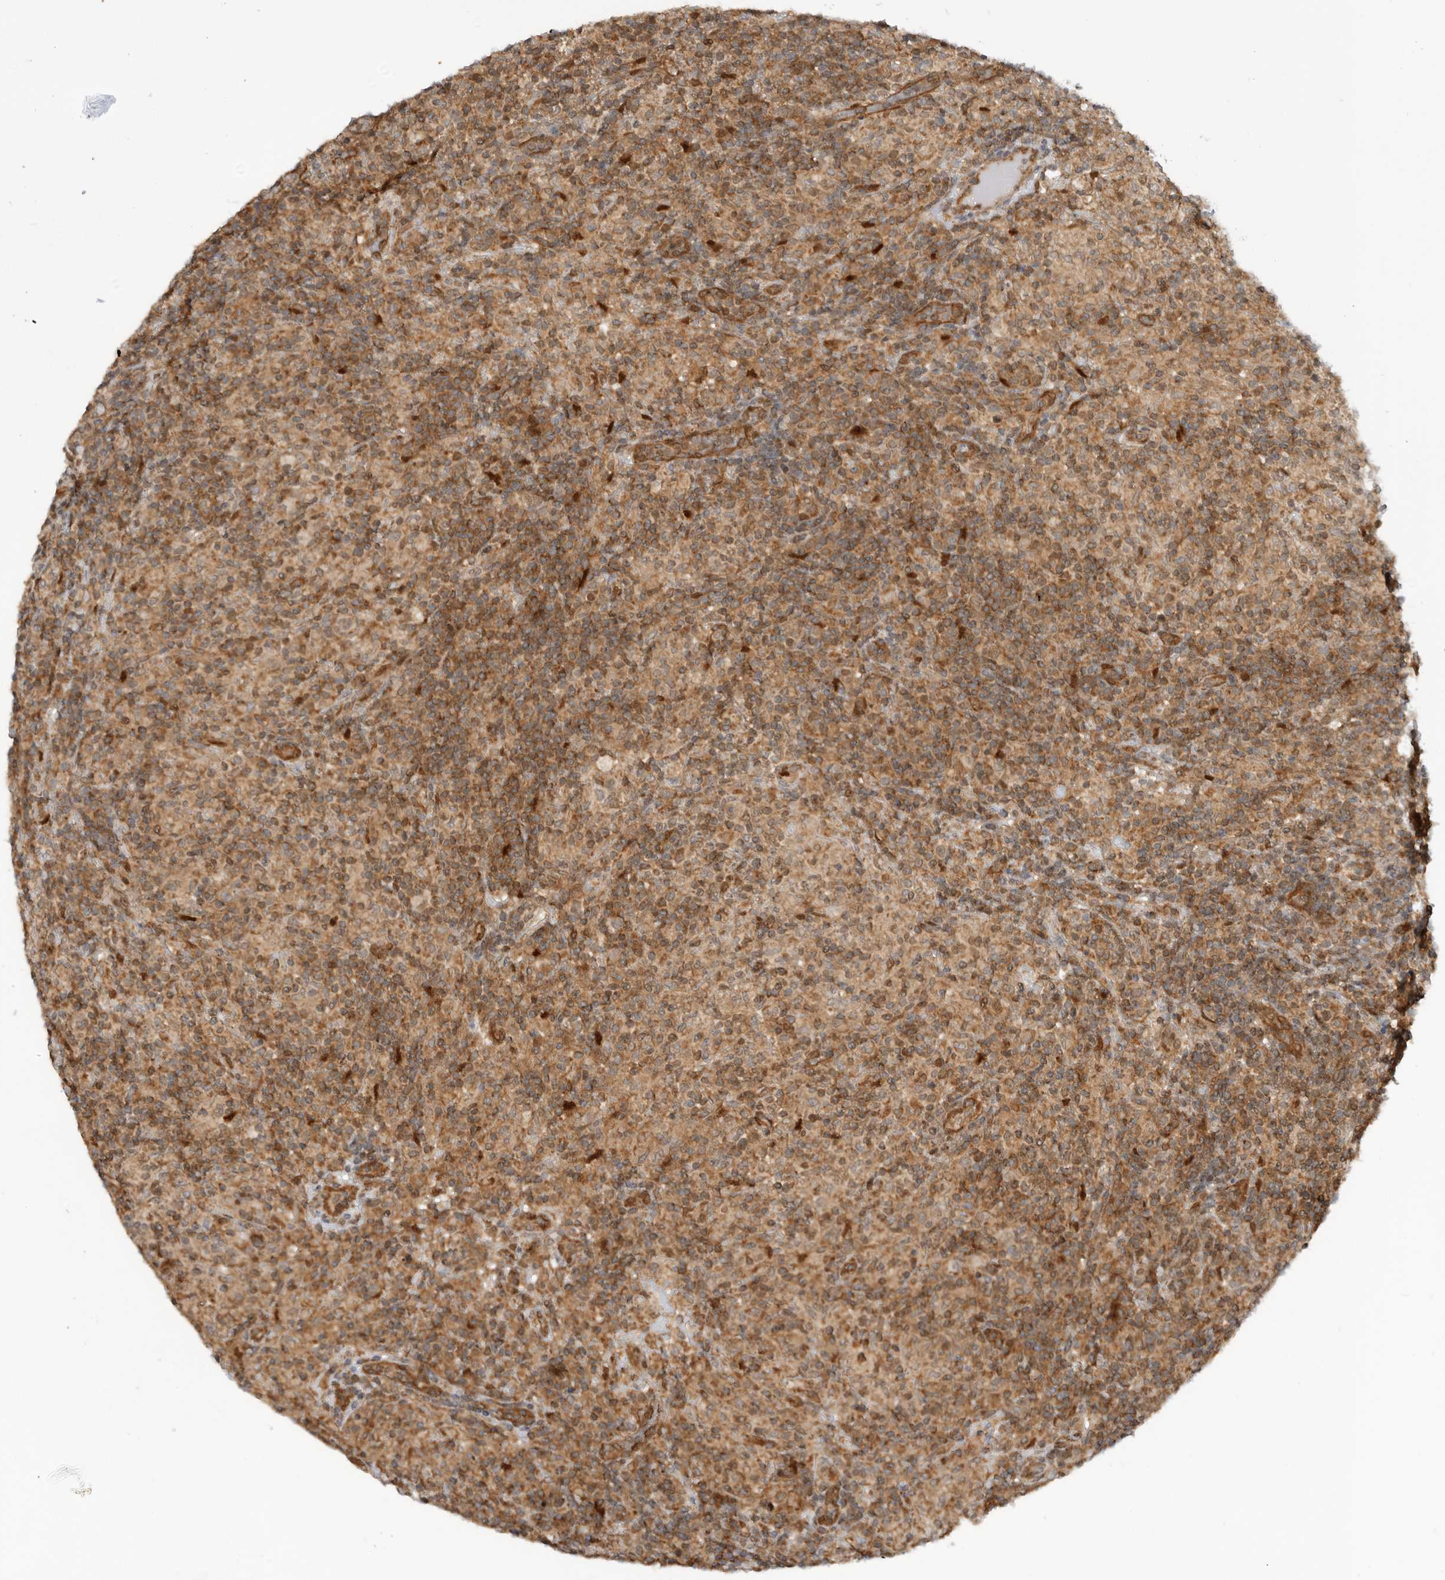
{"staining": {"intensity": "moderate", "quantity": "<25%", "location": "cytoplasmic/membranous"}, "tissue": "lymphoma", "cell_type": "Tumor cells", "image_type": "cancer", "snomed": [{"axis": "morphology", "description": "Hodgkin's disease, NOS"}, {"axis": "topography", "description": "Lymph node"}], "caption": "Lymphoma stained with a protein marker exhibits moderate staining in tumor cells.", "gene": "DCAF8", "patient": {"sex": "male", "age": 70}}